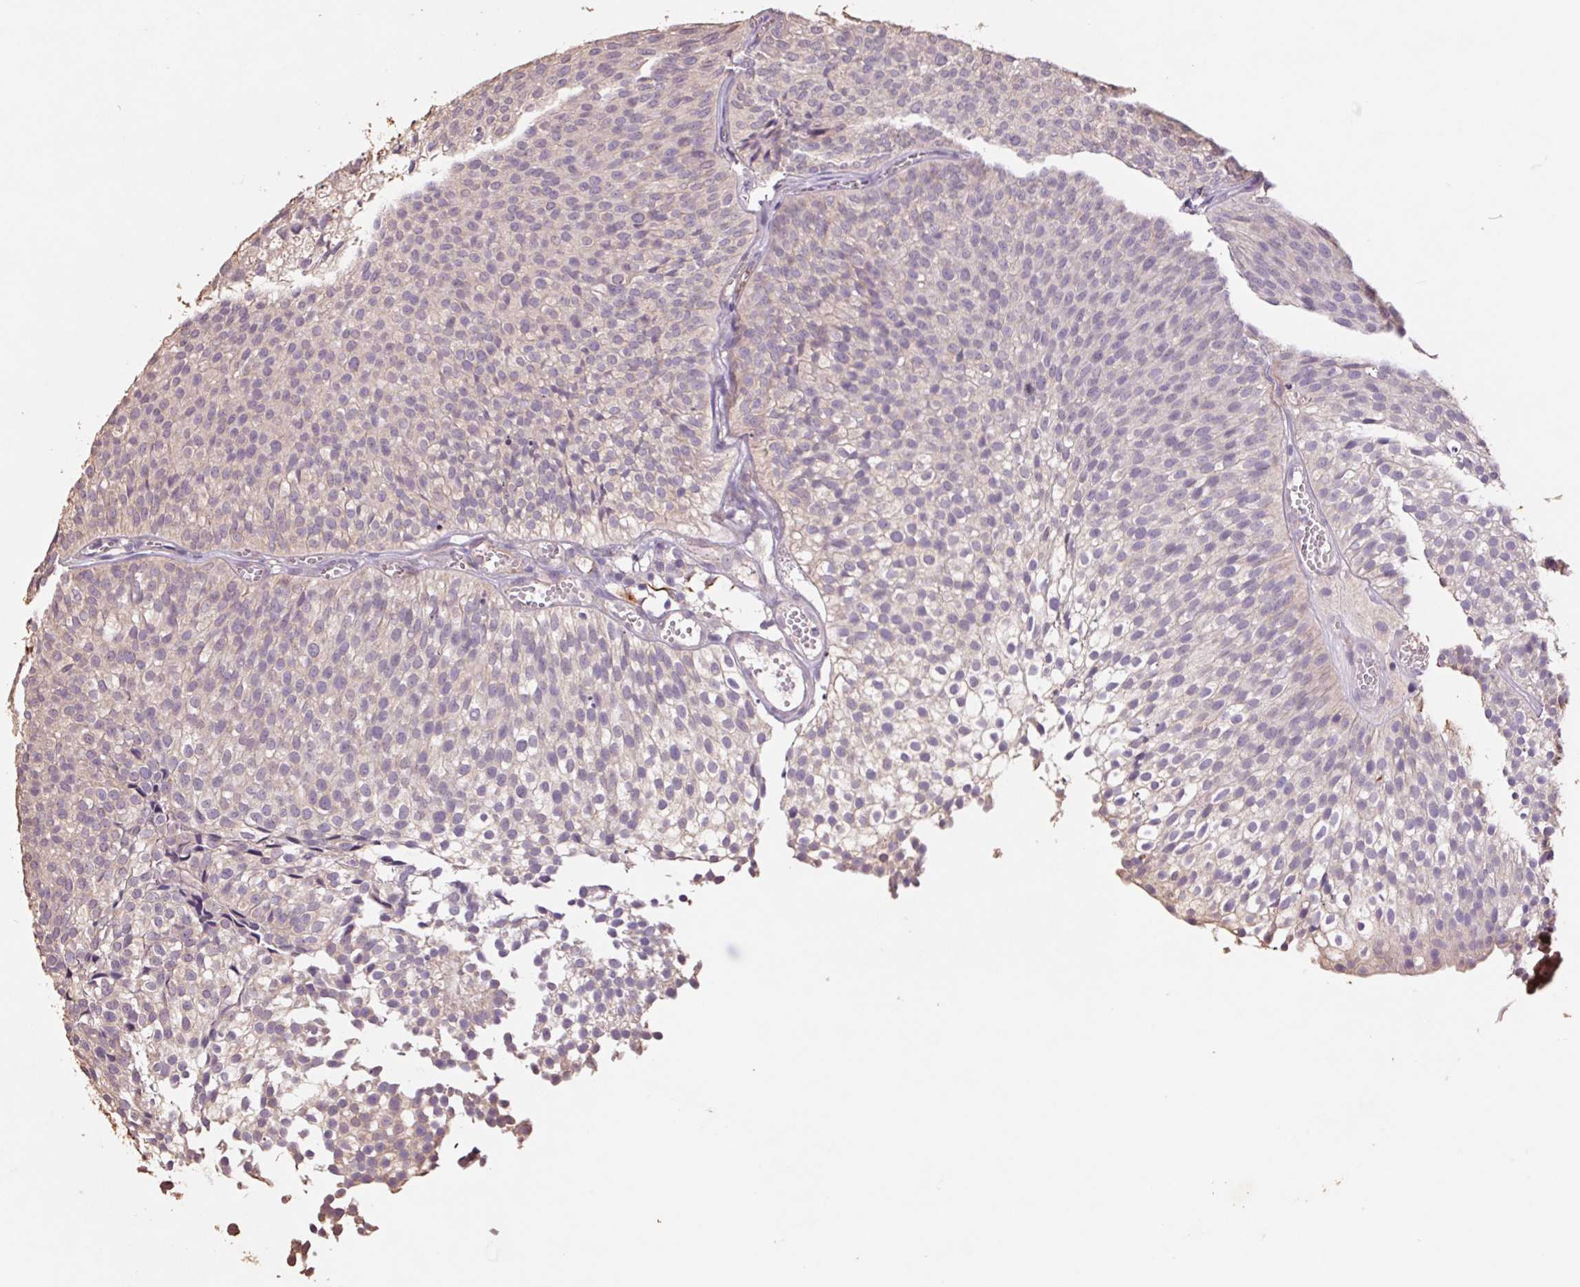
{"staining": {"intensity": "weak", "quantity": ">75%", "location": "cytoplasmic/membranous"}, "tissue": "urothelial cancer", "cell_type": "Tumor cells", "image_type": "cancer", "snomed": [{"axis": "morphology", "description": "Urothelial carcinoma, Low grade"}, {"axis": "topography", "description": "Urinary bladder"}], "caption": "Immunohistochemistry of human low-grade urothelial carcinoma exhibits low levels of weak cytoplasmic/membranous expression in about >75% of tumor cells.", "gene": "GRM2", "patient": {"sex": "male", "age": 91}}